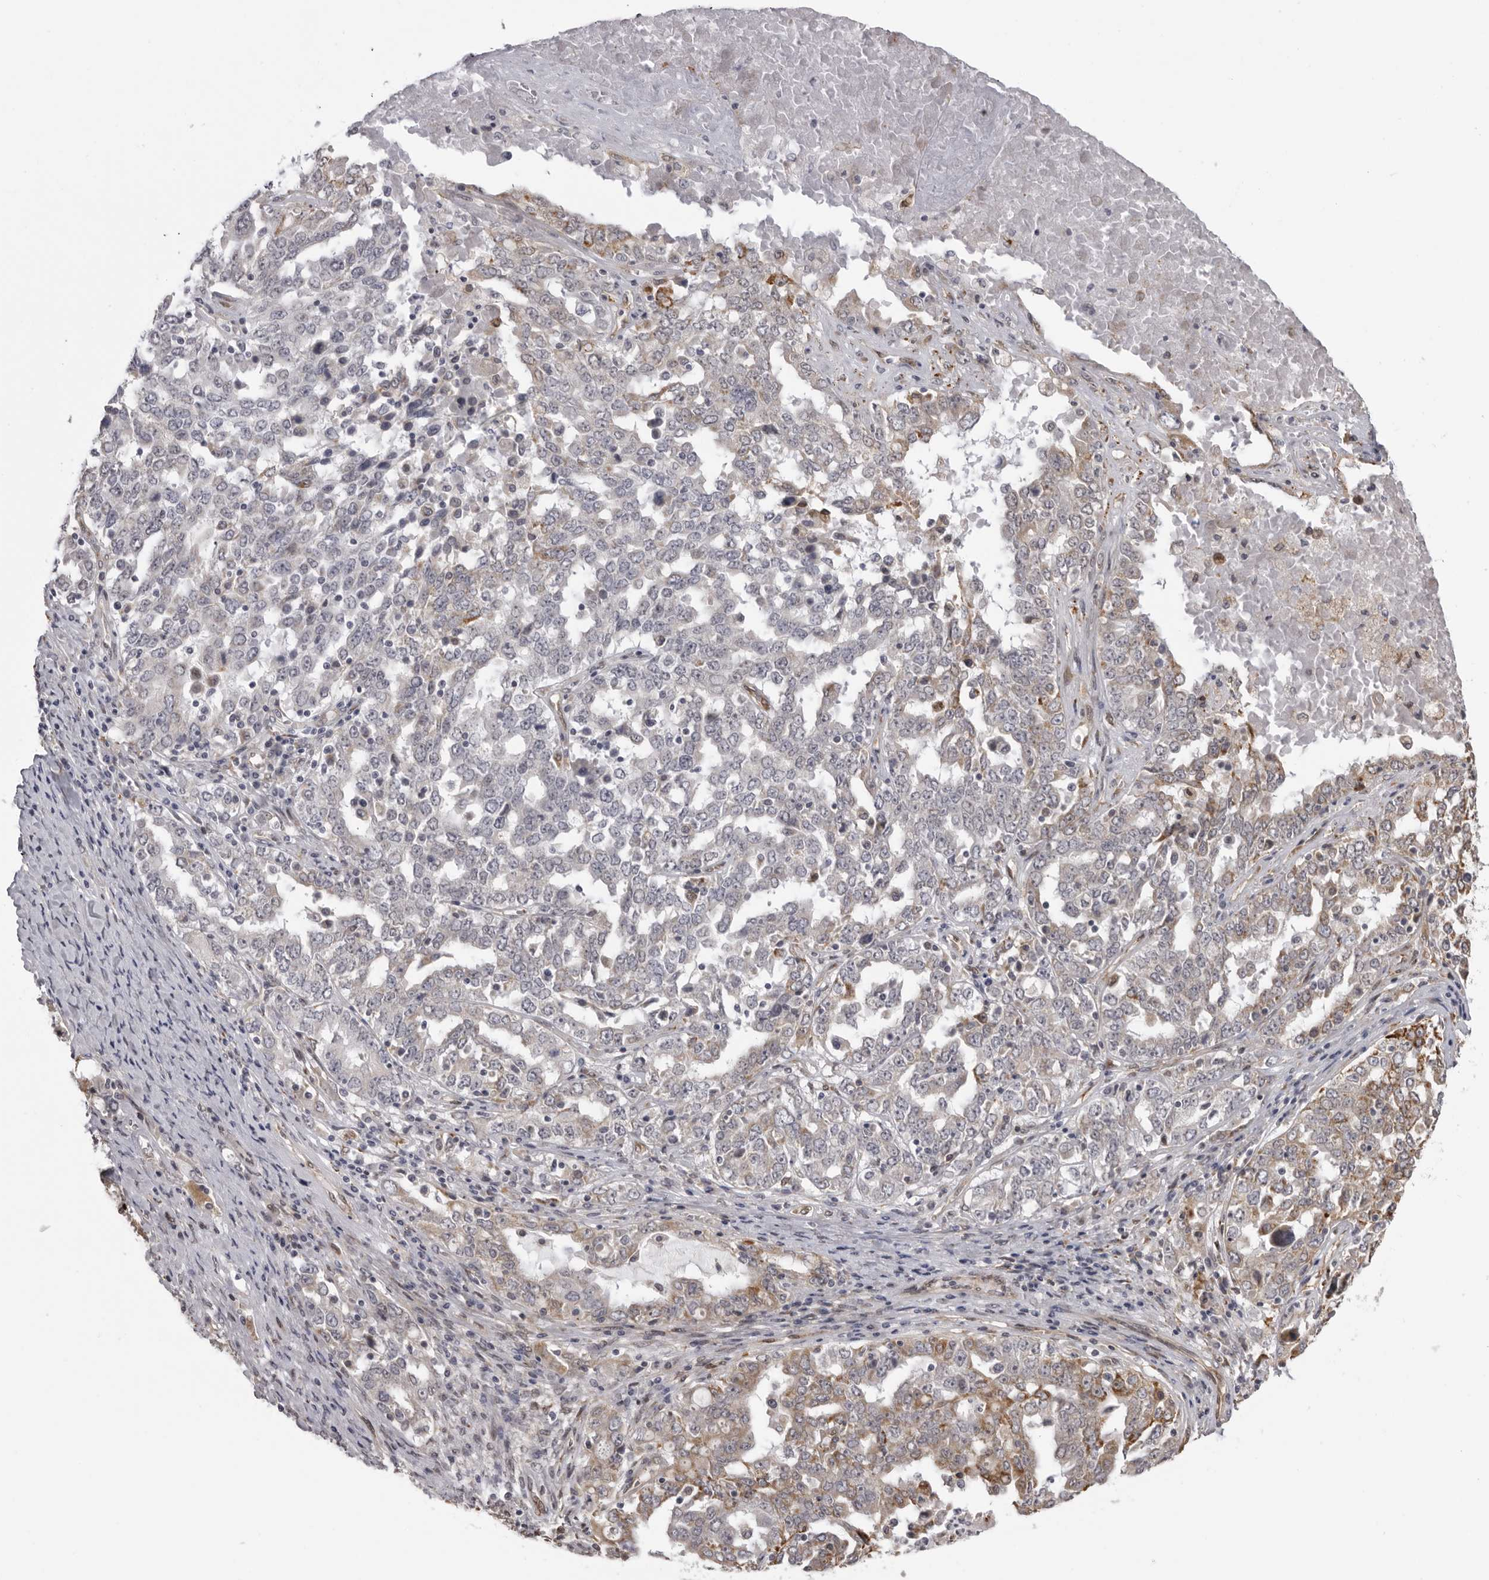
{"staining": {"intensity": "negative", "quantity": "none", "location": "none"}, "tissue": "ovarian cancer", "cell_type": "Tumor cells", "image_type": "cancer", "snomed": [{"axis": "morphology", "description": "Carcinoma, endometroid"}, {"axis": "topography", "description": "Ovary"}], "caption": "IHC micrograph of neoplastic tissue: human ovarian endometroid carcinoma stained with DAB (3,3'-diaminobenzidine) demonstrates no significant protein positivity in tumor cells.", "gene": "DNAH14", "patient": {"sex": "female", "age": 62}}